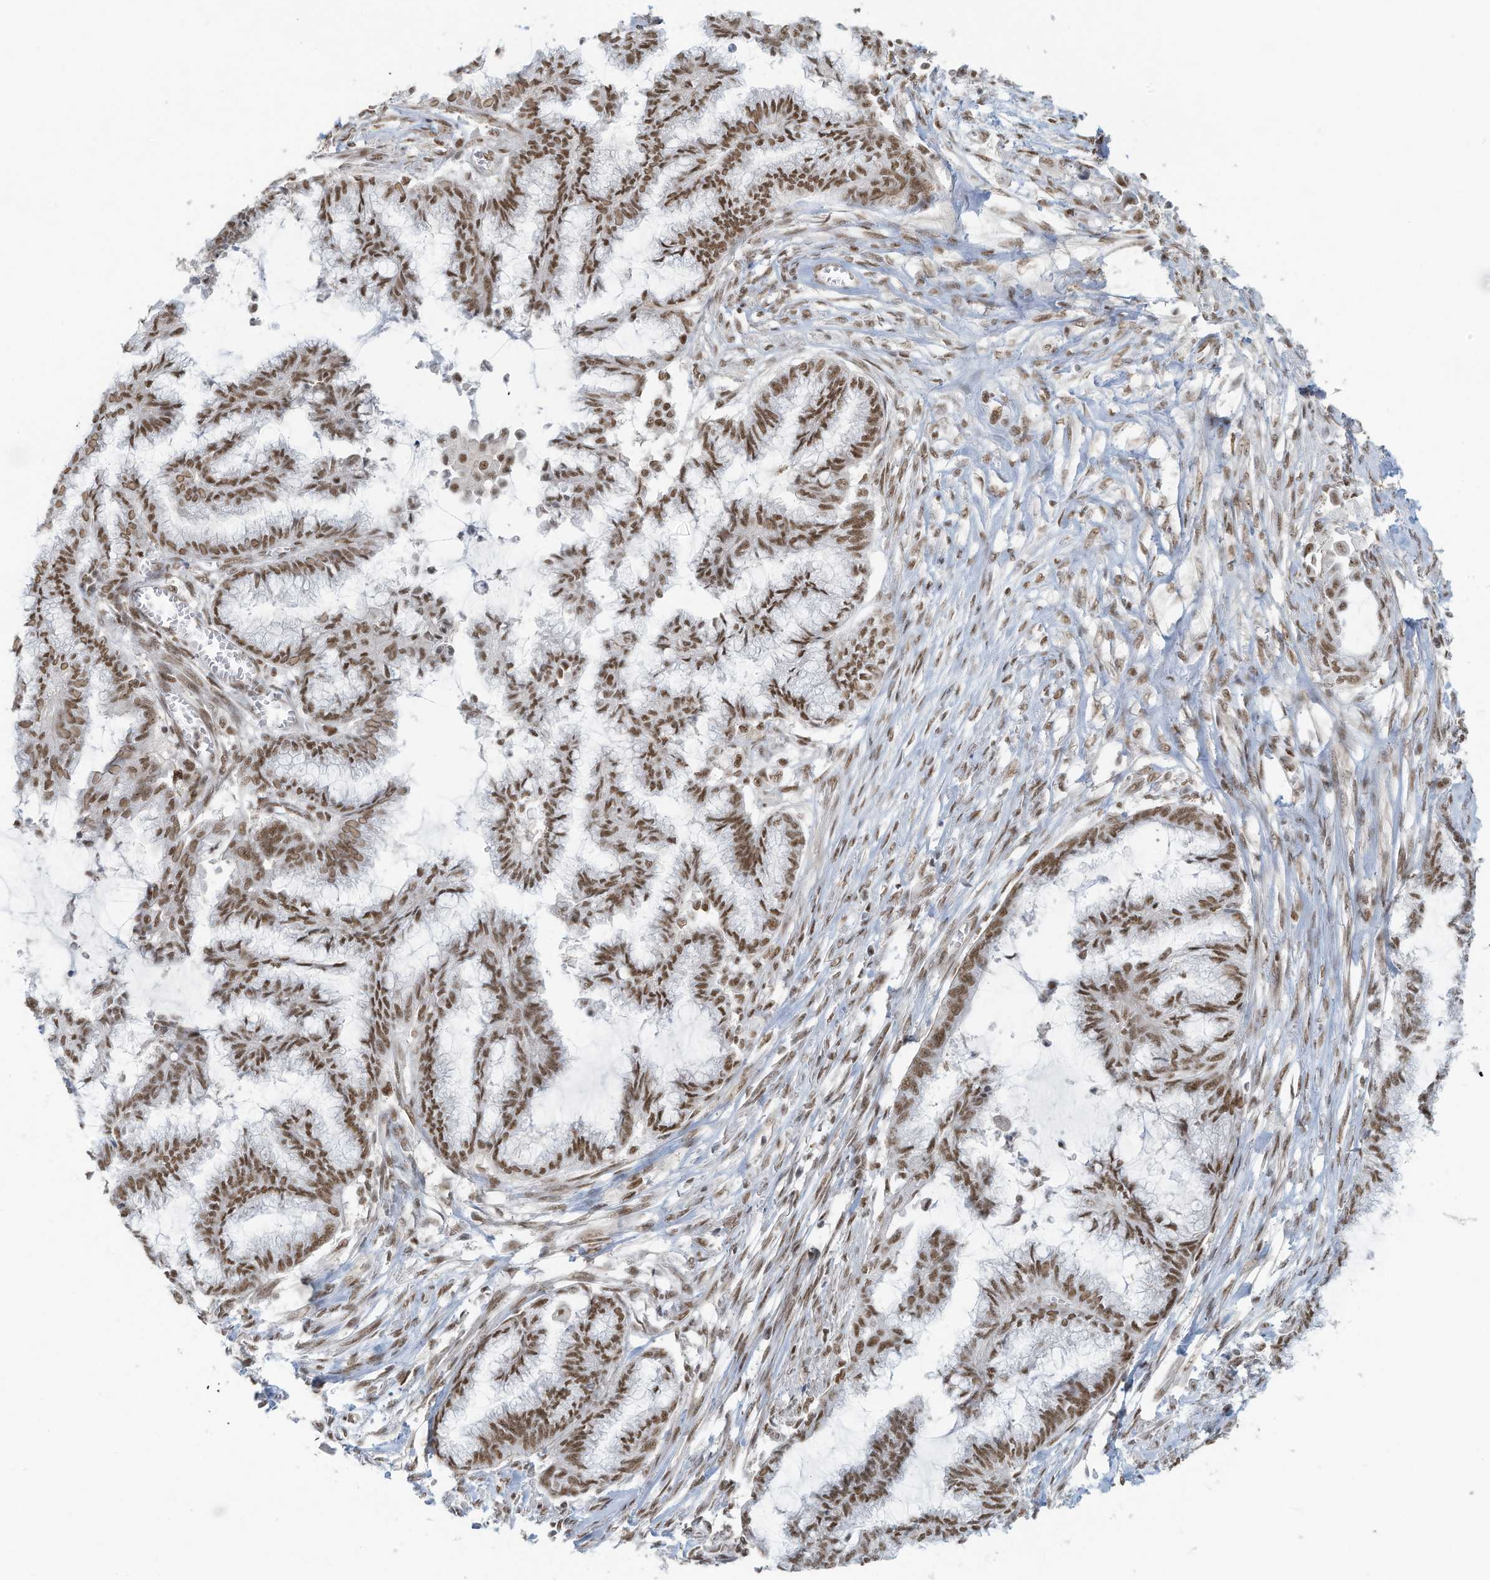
{"staining": {"intensity": "moderate", "quantity": ">75%", "location": "nuclear"}, "tissue": "endometrial cancer", "cell_type": "Tumor cells", "image_type": "cancer", "snomed": [{"axis": "morphology", "description": "Adenocarcinoma, NOS"}, {"axis": "topography", "description": "Endometrium"}], "caption": "A brown stain highlights moderate nuclear expression of a protein in human endometrial adenocarcinoma tumor cells.", "gene": "DBR1", "patient": {"sex": "female", "age": 86}}